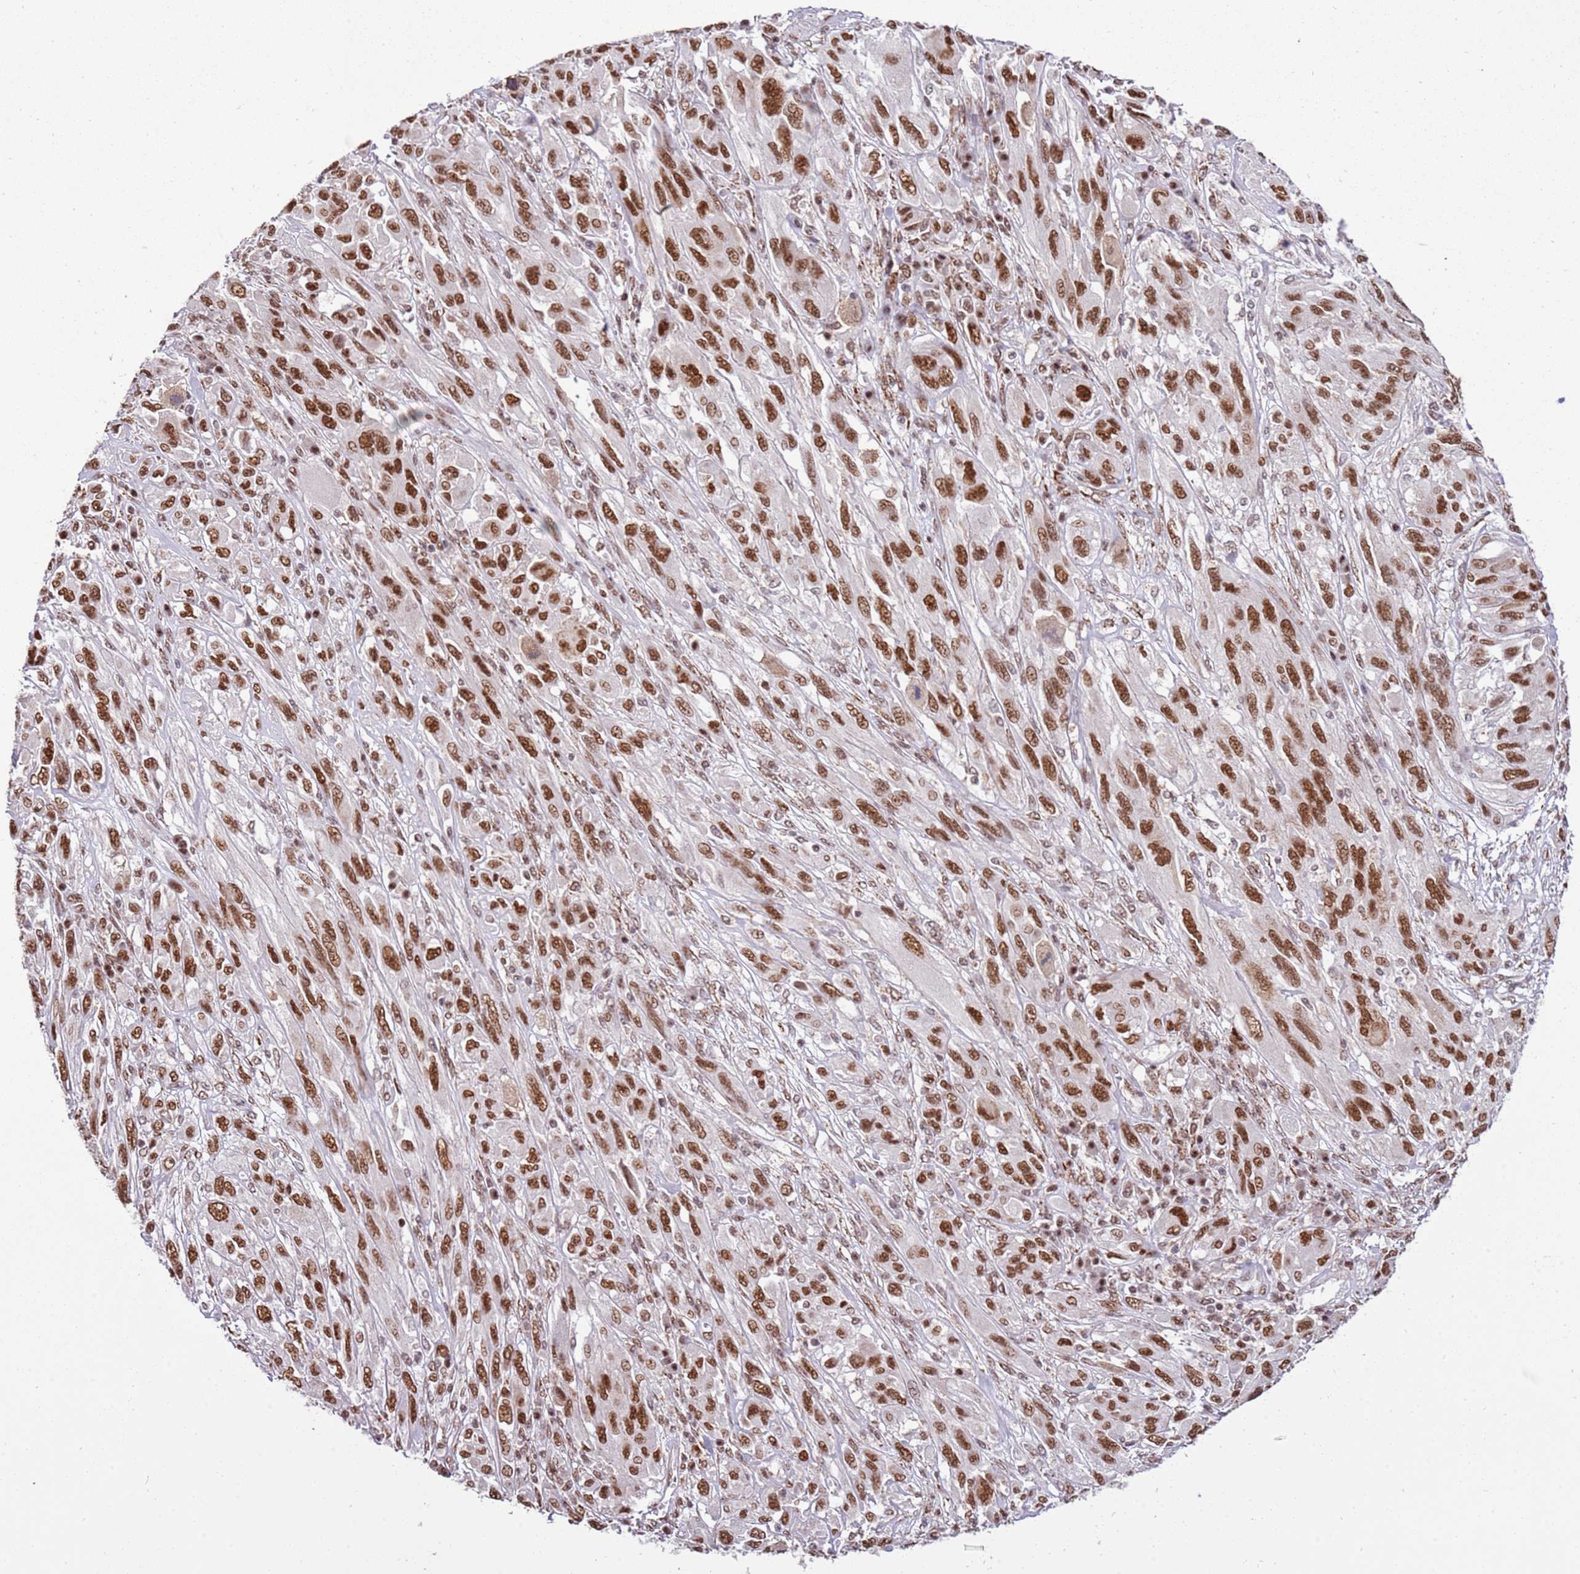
{"staining": {"intensity": "strong", "quantity": ">75%", "location": "nuclear"}, "tissue": "melanoma", "cell_type": "Tumor cells", "image_type": "cancer", "snomed": [{"axis": "morphology", "description": "Malignant melanoma, NOS"}, {"axis": "topography", "description": "Skin"}], "caption": "An immunohistochemistry image of neoplastic tissue is shown. Protein staining in brown labels strong nuclear positivity in melanoma within tumor cells.", "gene": "AKAP8L", "patient": {"sex": "female", "age": 91}}